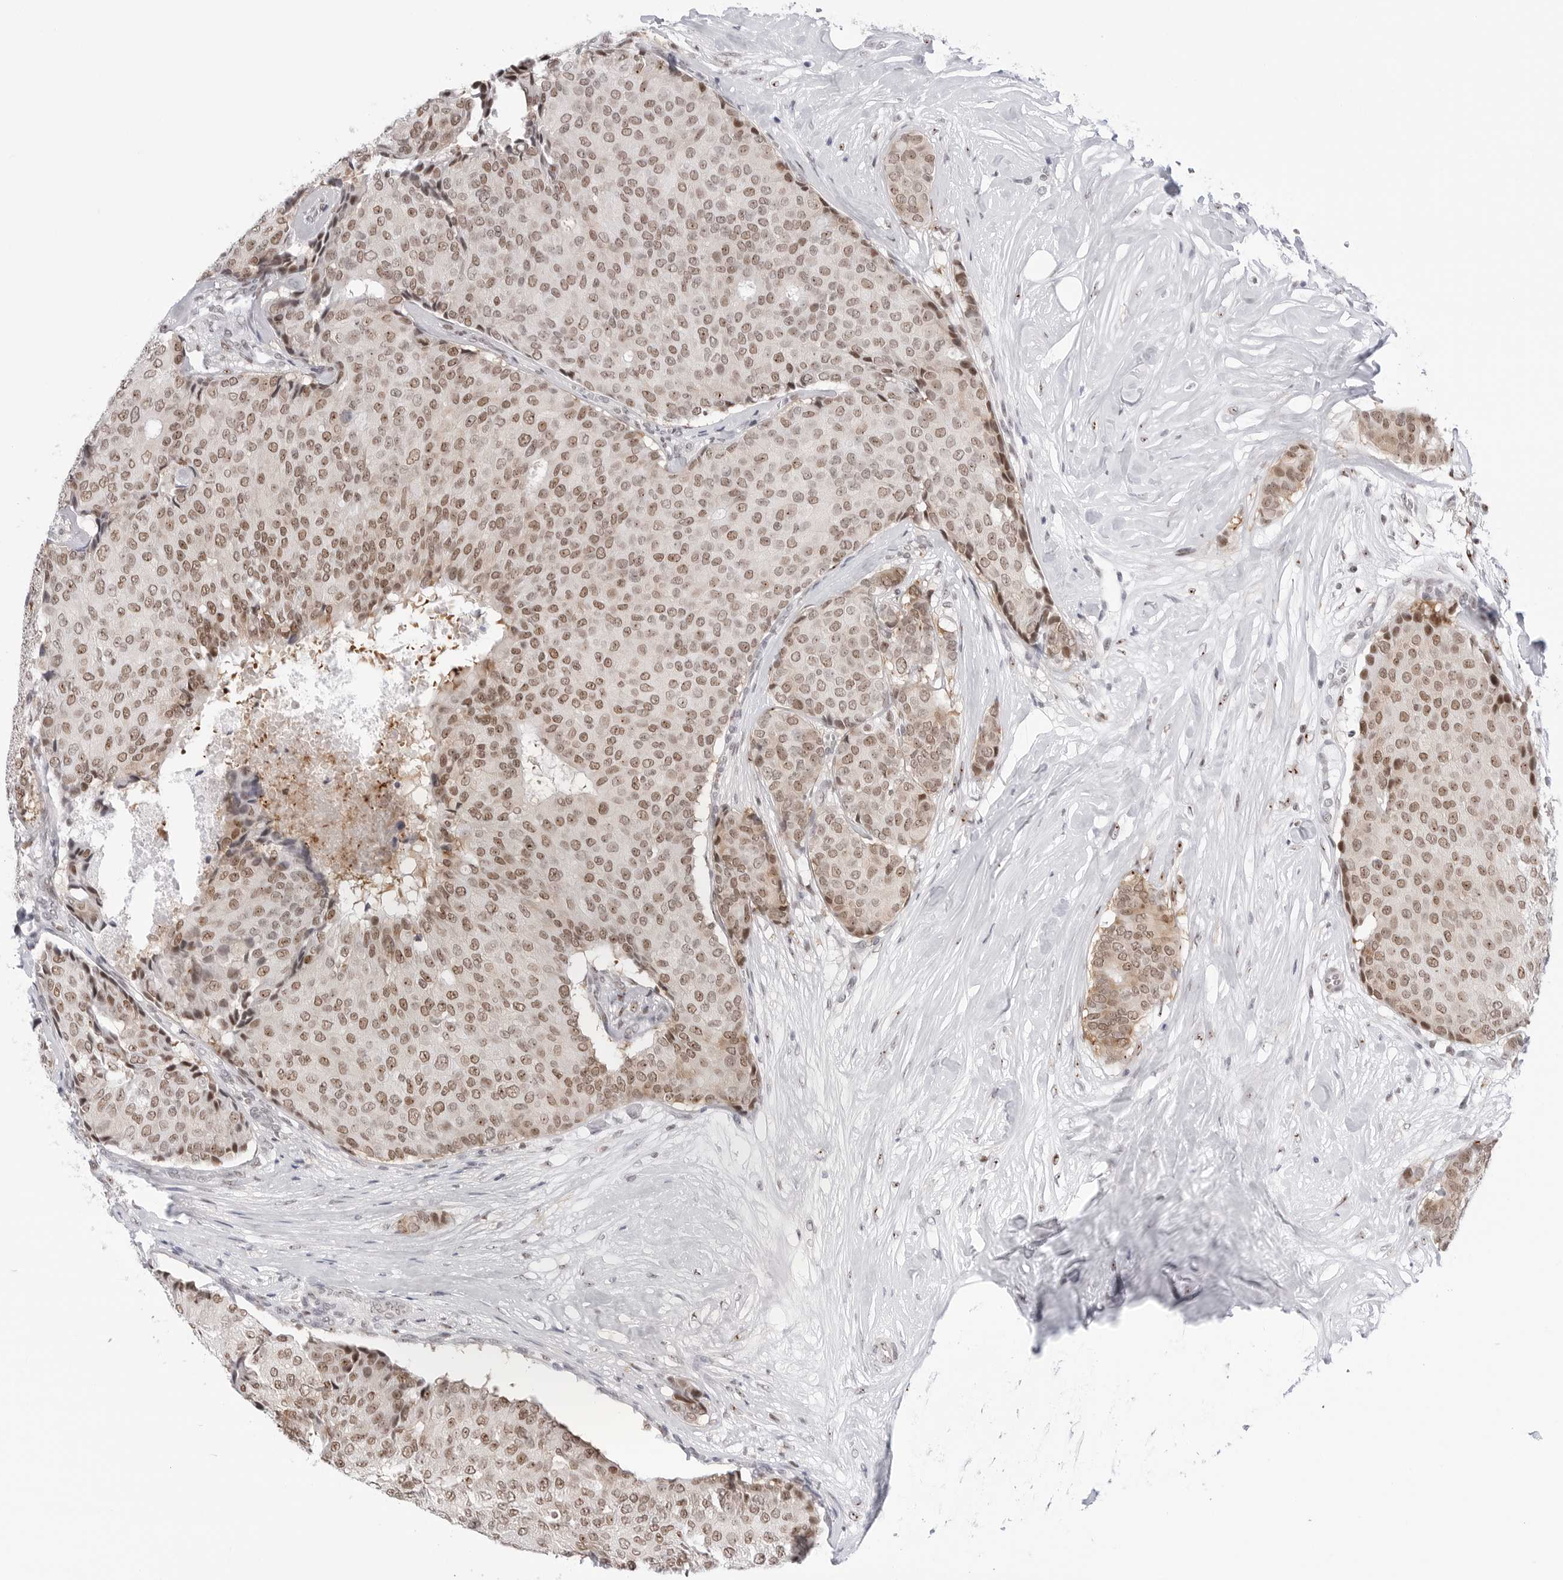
{"staining": {"intensity": "moderate", "quantity": ">75%", "location": "cytoplasmic/membranous,nuclear"}, "tissue": "breast cancer", "cell_type": "Tumor cells", "image_type": "cancer", "snomed": [{"axis": "morphology", "description": "Duct carcinoma"}, {"axis": "topography", "description": "Breast"}], "caption": "Moderate cytoplasmic/membranous and nuclear protein positivity is appreciated in about >75% of tumor cells in breast invasive ductal carcinoma. (IHC, brightfield microscopy, high magnification).", "gene": "C1orf162", "patient": {"sex": "female", "age": 75}}